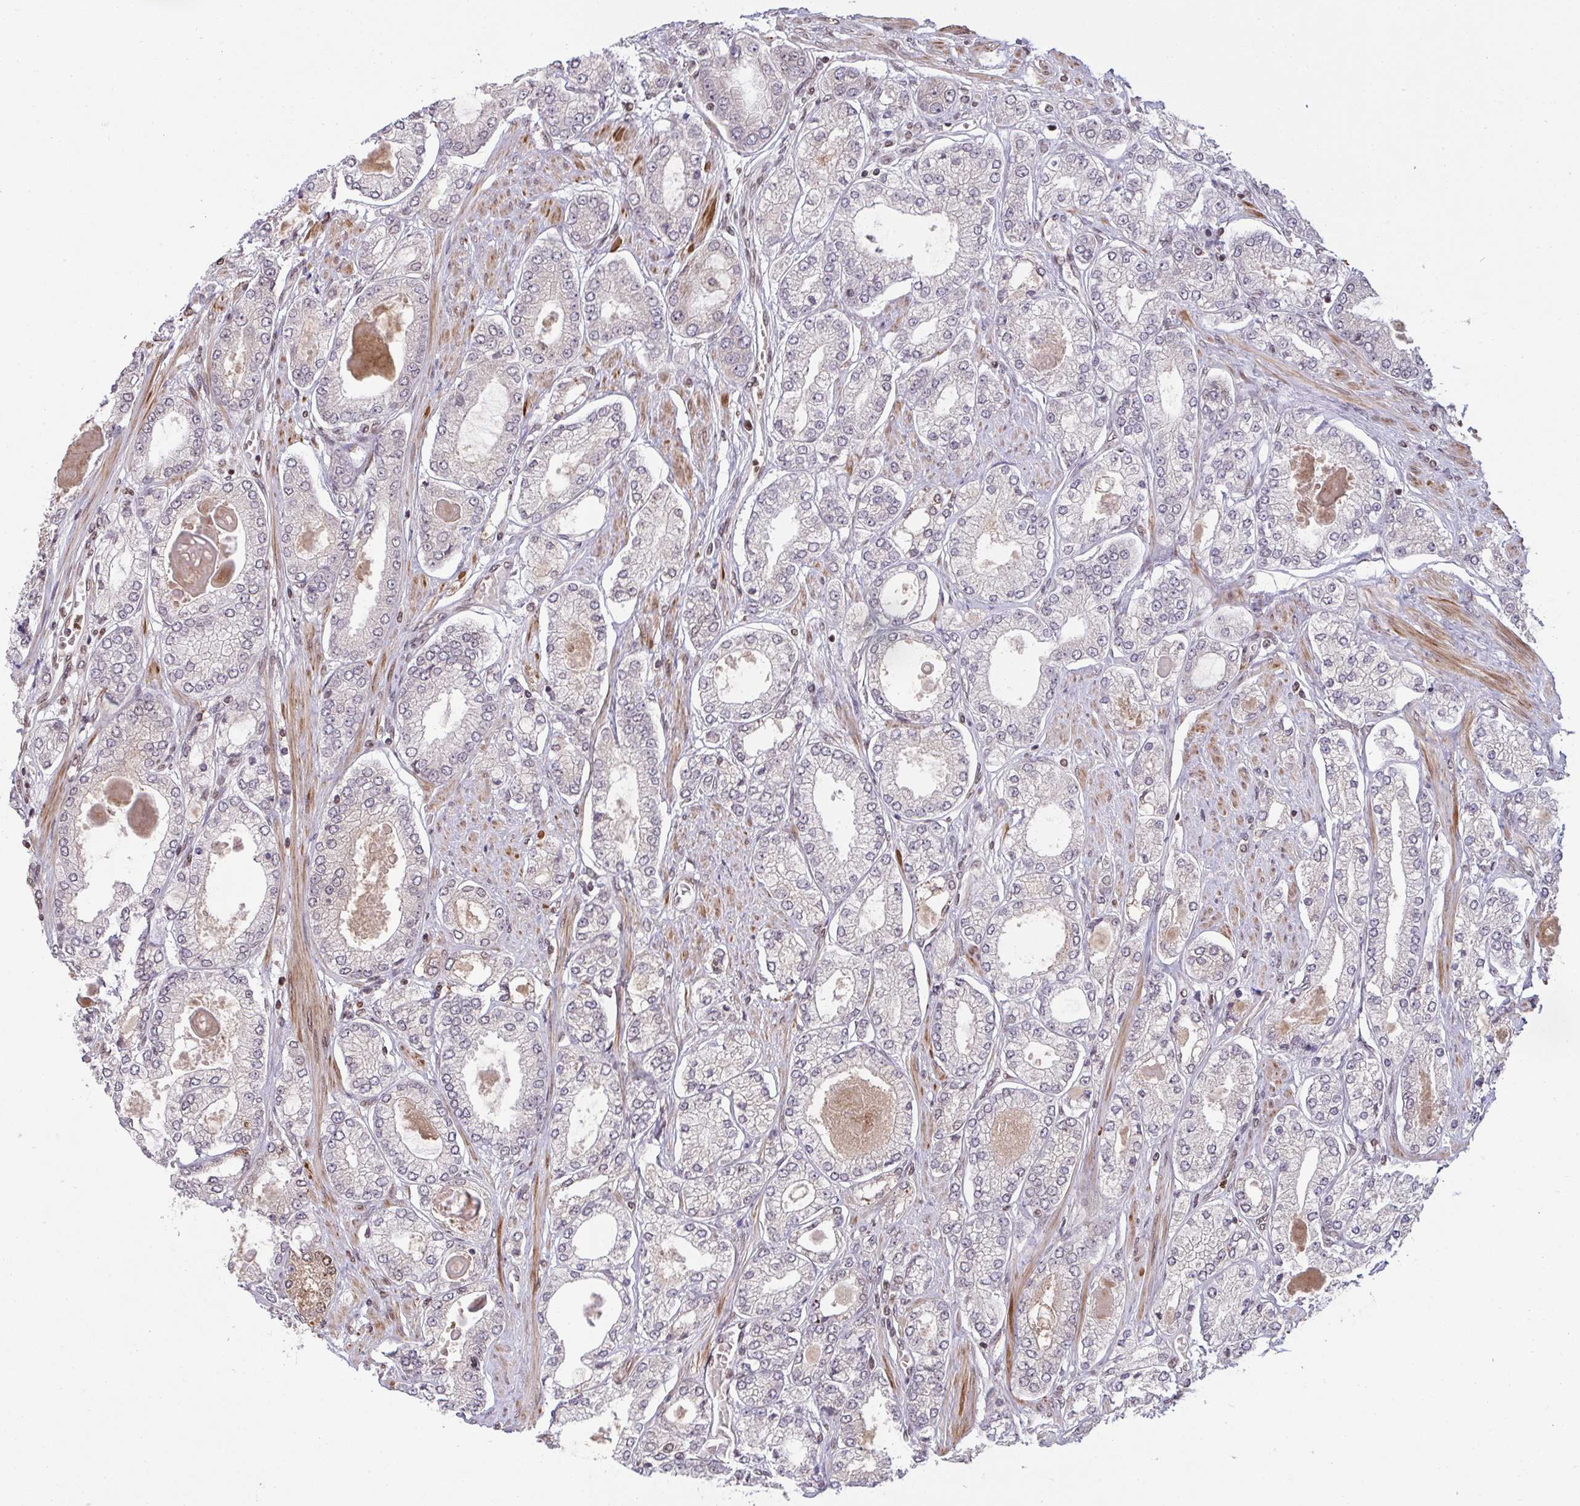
{"staining": {"intensity": "negative", "quantity": "none", "location": "none"}, "tissue": "prostate cancer", "cell_type": "Tumor cells", "image_type": "cancer", "snomed": [{"axis": "morphology", "description": "Adenocarcinoma, High grade"}, {"axis": "topography", "description": "Prostate"}], "caption": "DAB (3,3'-diaminobenzidine) immunohistochemical staining of prostate cancer (adenocarcinoma (high-grade)) reveals no significant staining in tumor cells.", "gene": "UXT", "patient": {"sex": "male", "age": 68}}